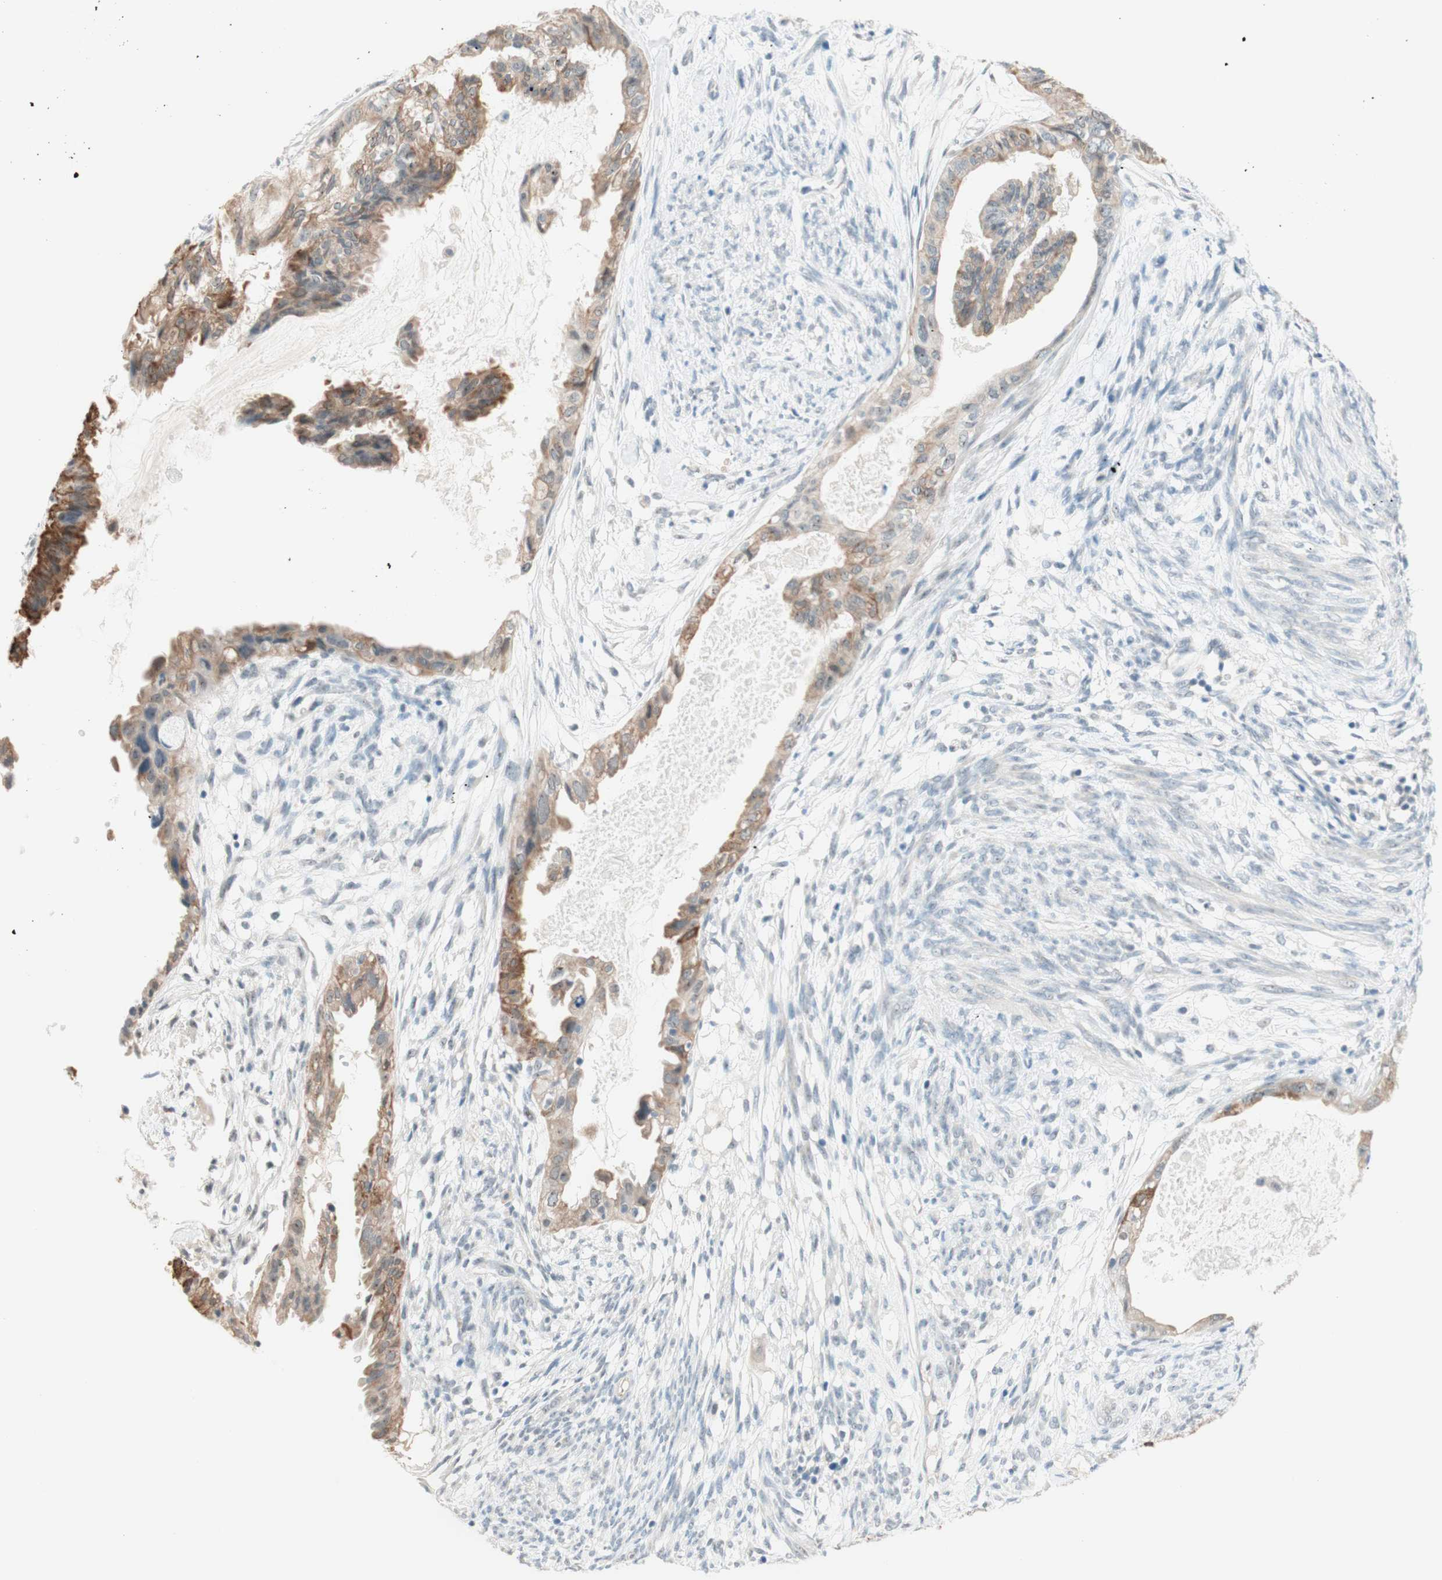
{"staining": {"intensity": "moderate", "quantity": "25%-75%", "location": "cytoplasmic/membranous"}, "tissue": "cervical cancer", "cell_type": "Tumor cells", "image_type": "cancer", "snomed": [{"axis": "morphology", "description": "Normal tissue, NOS"}, {"axis": "morphology", "description": "Adenocarcinoma, NOS"}, {"axis": "topography", "description": "Cervix"}, {"axis": "topography", "description": "Endometrium"}], "caption": "Brown immunohistochemical staining in cervical adenocarcinoma exhibits moderate cytoplasmic/membranous positivity in approximately 25%-75% of tumor cells.", "gene": "JPH1", "patient": {"sex": "female", "age": 86}}